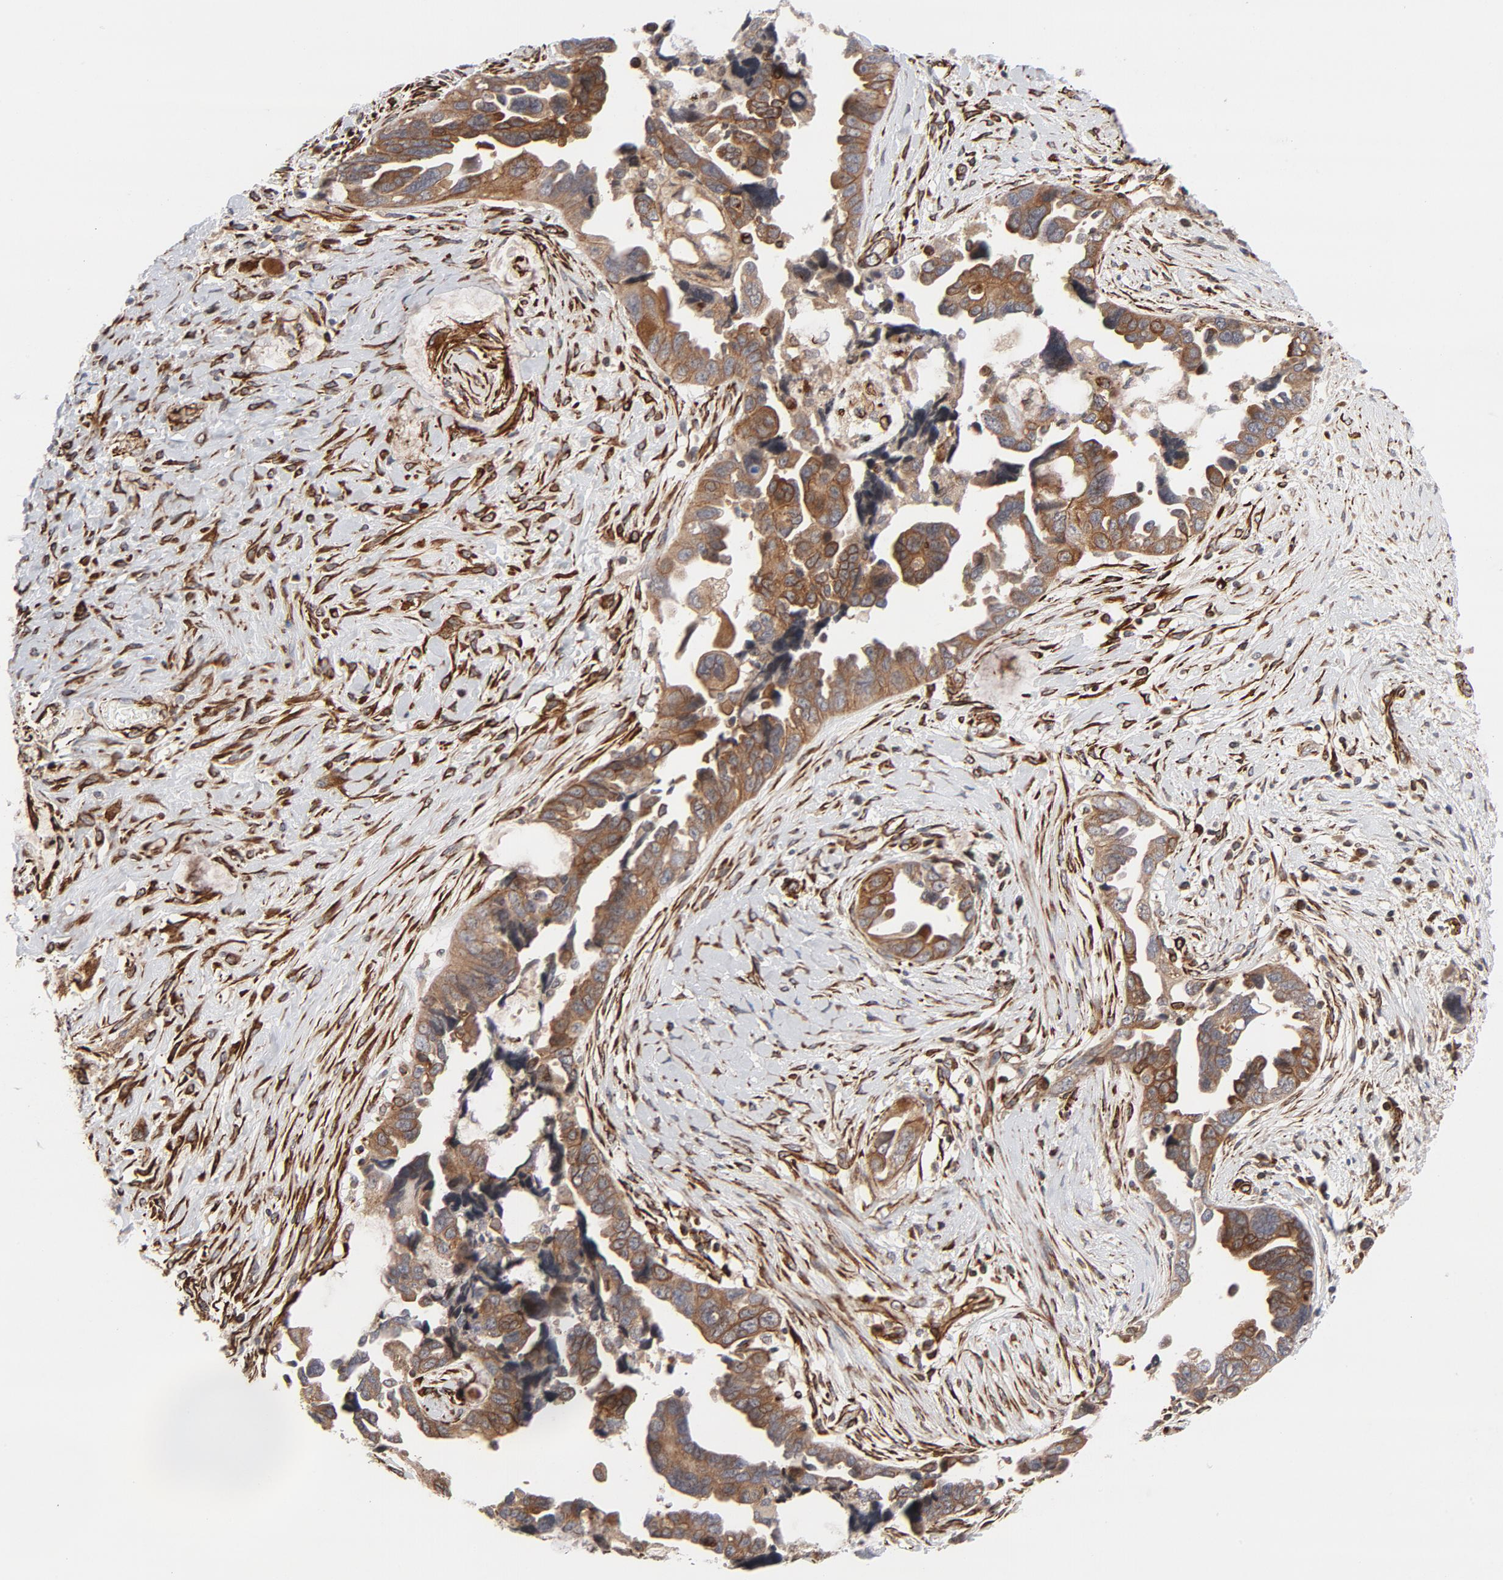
{"staining": {"intensity": "moderate", "quantity": ">75%", "location": "cytoplasmic/membranous"}, "tissue": "ovarian cancer", "cell_type": "Tumor cells", "image_type": "cancer", "snomed": [{"axis": "morphology", "description": "Cystadenocarcinoma, serous, NOS"}, {"axis": "topography", "description": "Ovary"}], "caption": "Immunohistochemistry (IHC) staining of ovarian serous cystadenocarcinoma, which shows medium levels of moderate cytoplasmic/membranous staining in about >75% of tumor cells indicating moderate cytoplasmic/membranous protein staining. The staining was performed using DAB (3,3'-diaminobenzidine) (brown) for protein detection and nuclei were counterstained in hematoxylin (blue).", "gene": "DNAAF2", "patient": {"sex": "female", "age": 63}}